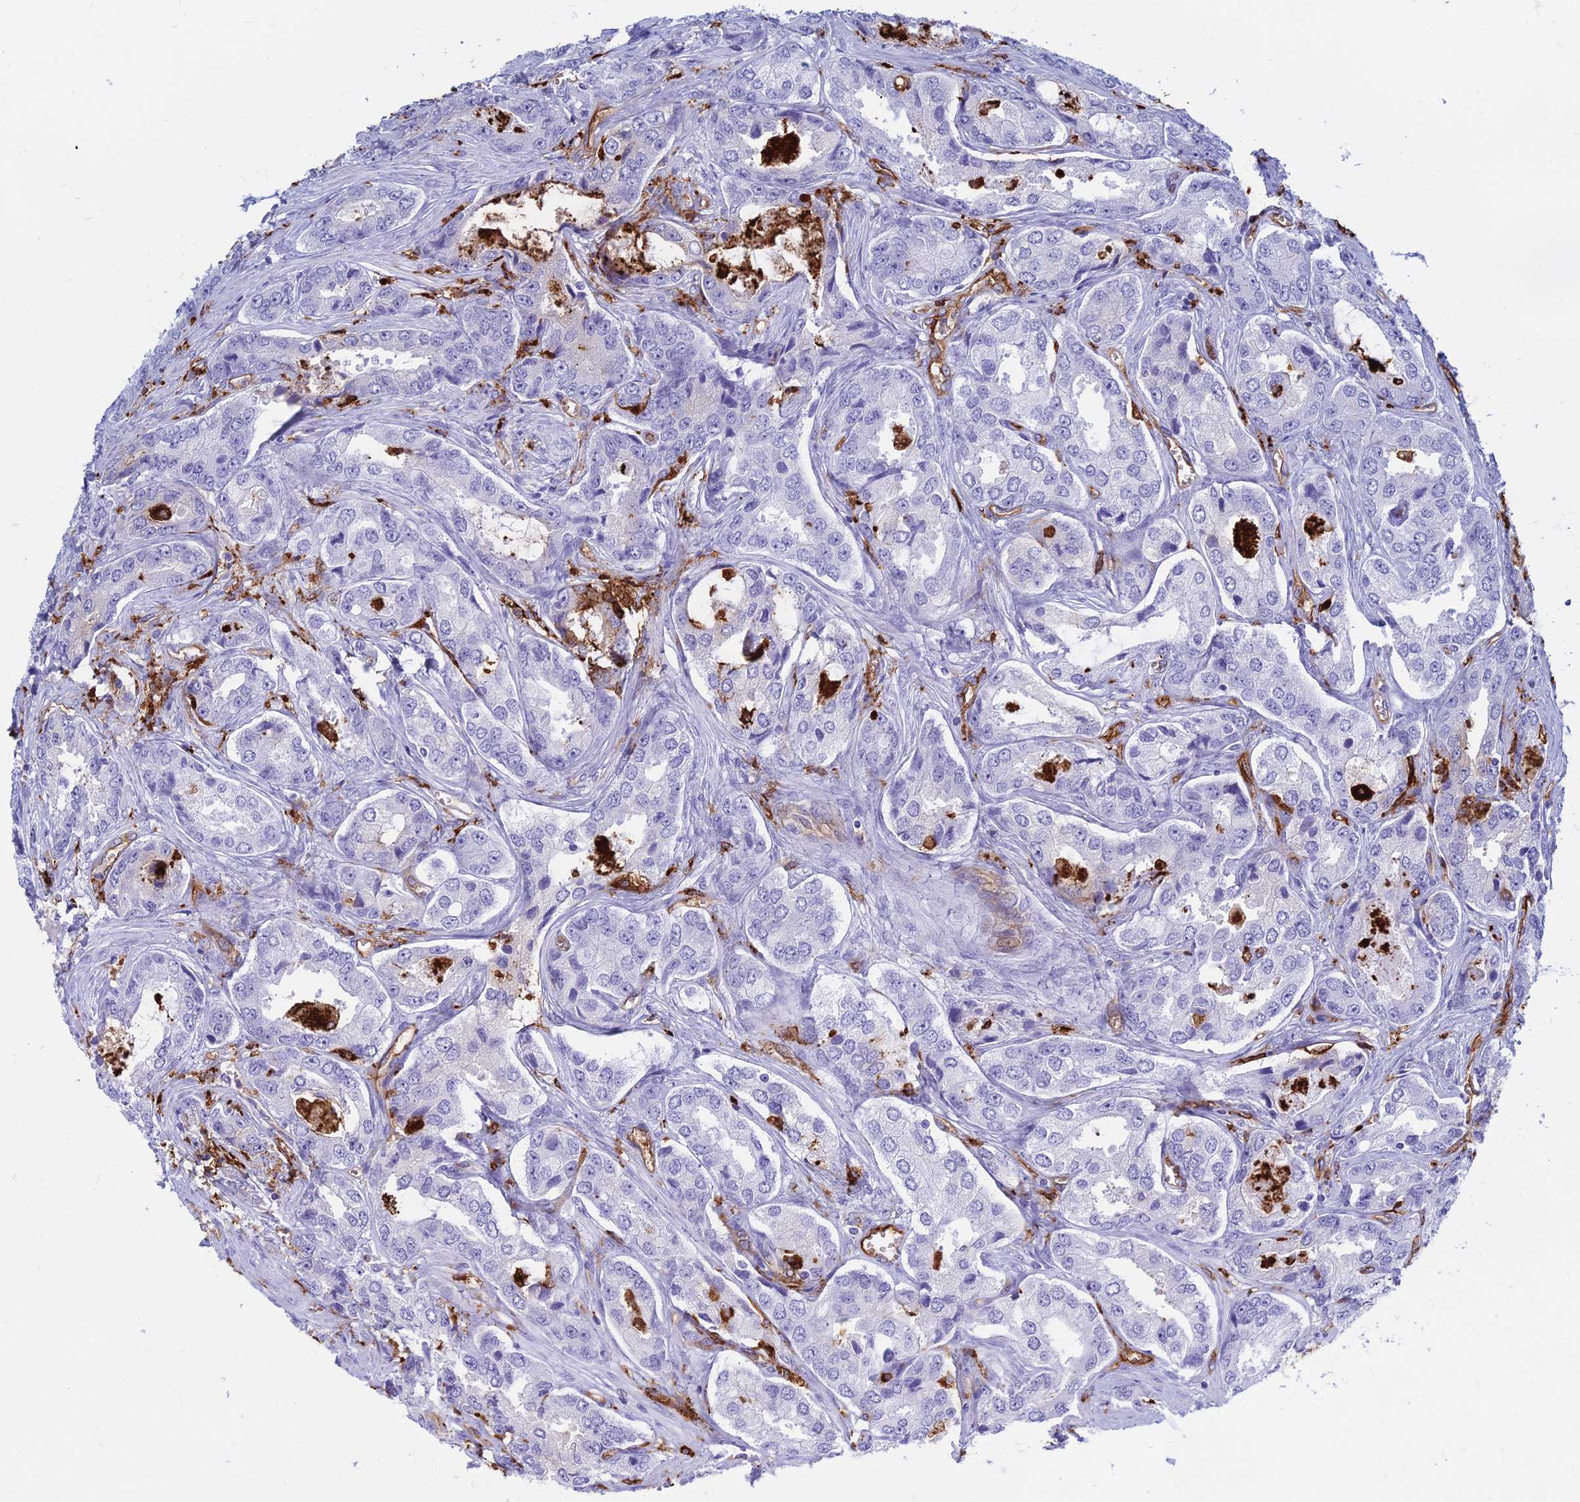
{"staining": {"intensity": "negative", "quantity": "none", "location": "none"}, "tissue": "prostate cancer", "cell_type": "Tumor cells", "image_type": "cancer", "snomed": [{"axis": "morphology", "description": "Adenocarcinoma, Low grade"}, {"axis": "topography", "description": "Prostate"}], "caption": "High magnification brightfield microscopy of prostate cancer (adenocarcinoma (low-grade)) stained with DAB (3,3'-diaminobenzidine) (brown) and counterstained with hematoxylin (blue): tumor cells show no significant positivity. Brightfield microscopy of IHC stained with DAB (brown) and hematoxylin (blue), captured at high magnification.", "gene": "HLA-DRB1", "patient": {"sex": "male", "age": 68}}